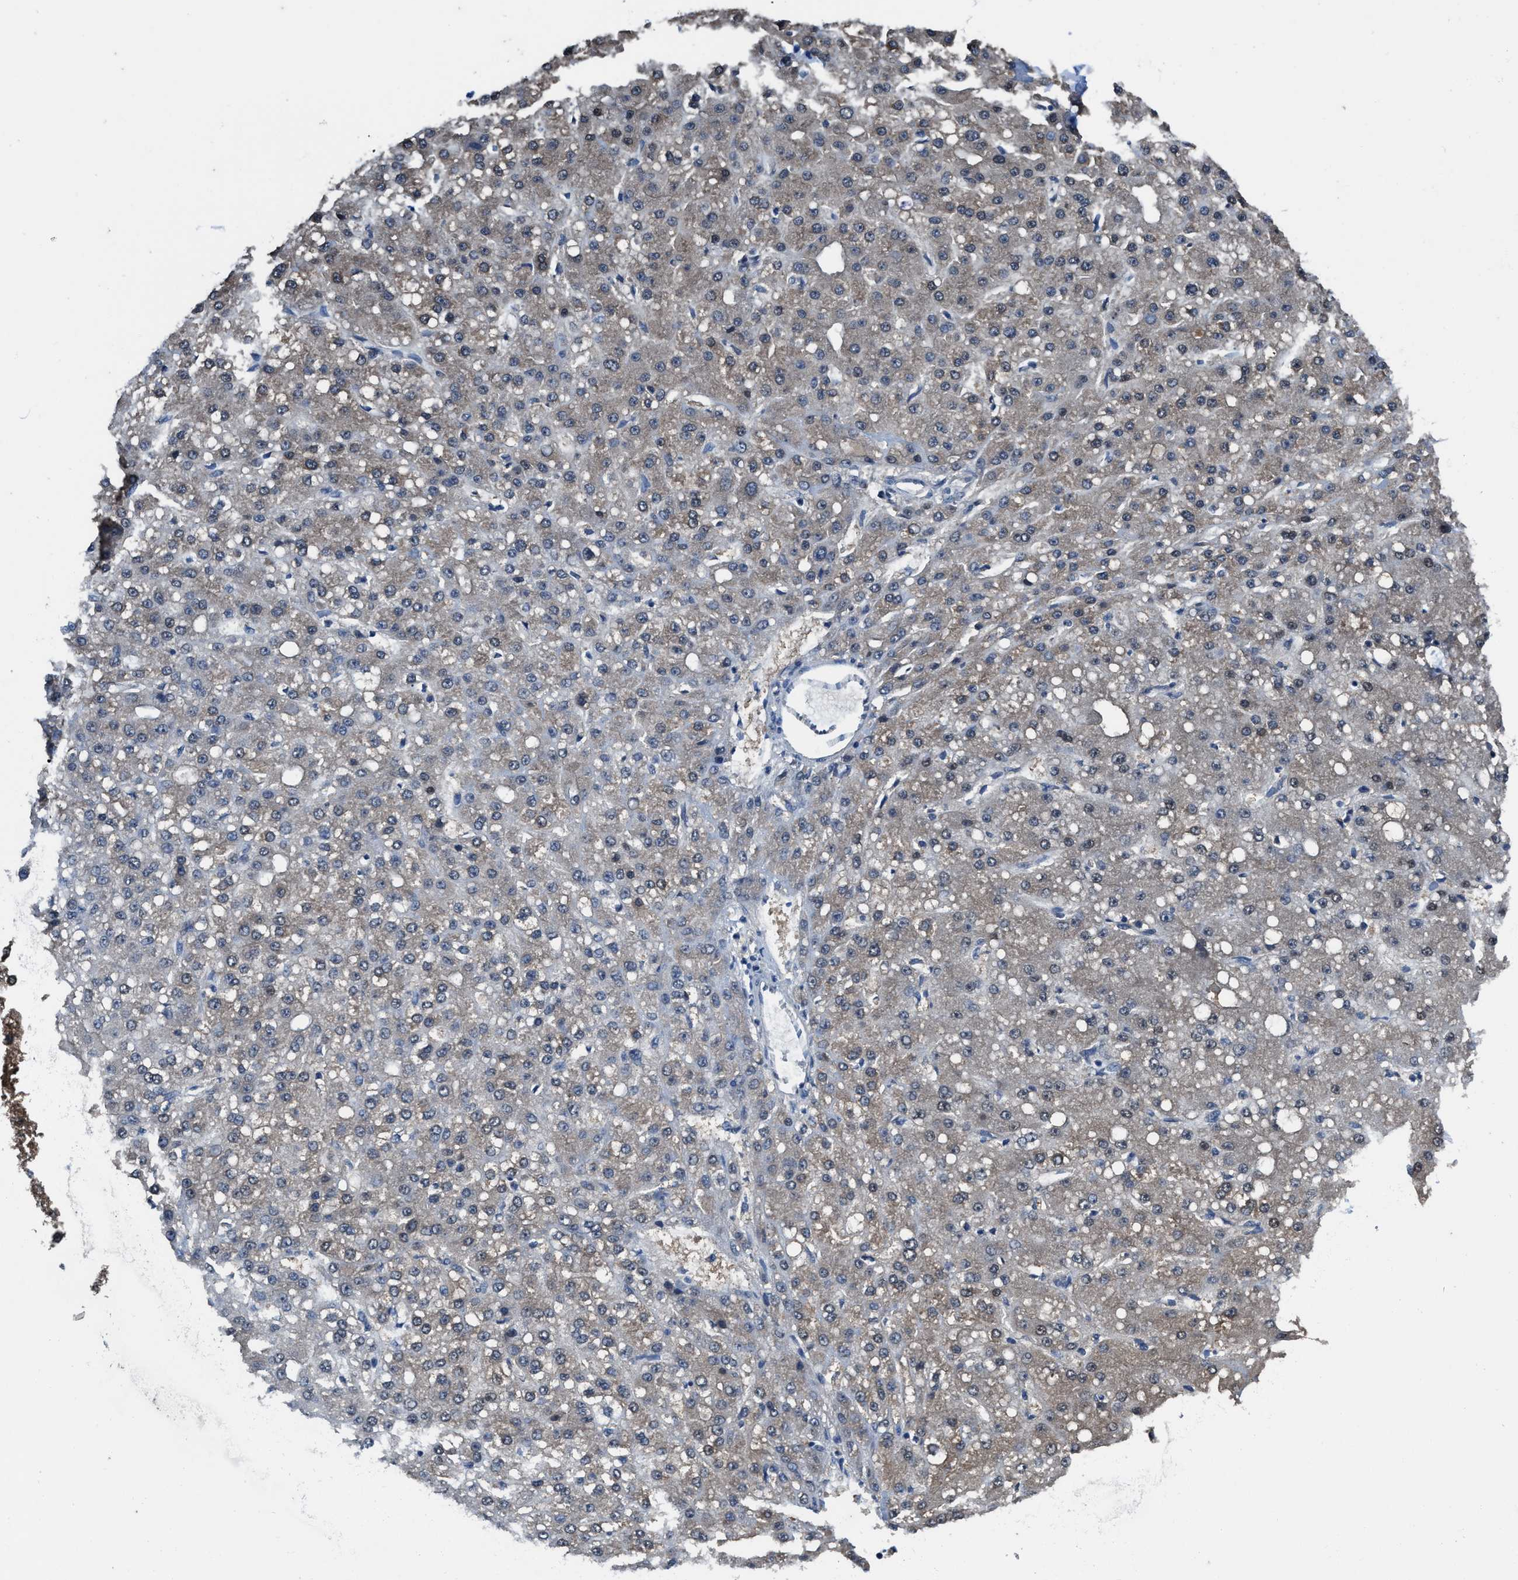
{"staining": {"intensity": "weak", "quantity": ">75%", "location": "cytoplasmic/membranous"}, "tissue": "liver cancer", "cell_type": "Tumor cells", "image_type": "cancer", "snomed": [{"axis": "morphology", "description": "Carcinoma, Hepatocellular, NOS"}, {"axis": "topography", "description": "Liver"}], "caption": "Human liver cancer (hepatocellular carcinoma) stained with a brown dye reveals weak cytoplasmic/membranous positive positivity in about >75% of tumor cells.", "gene": "NUDT5", "patient": {"sex": "male", "age": 67}}